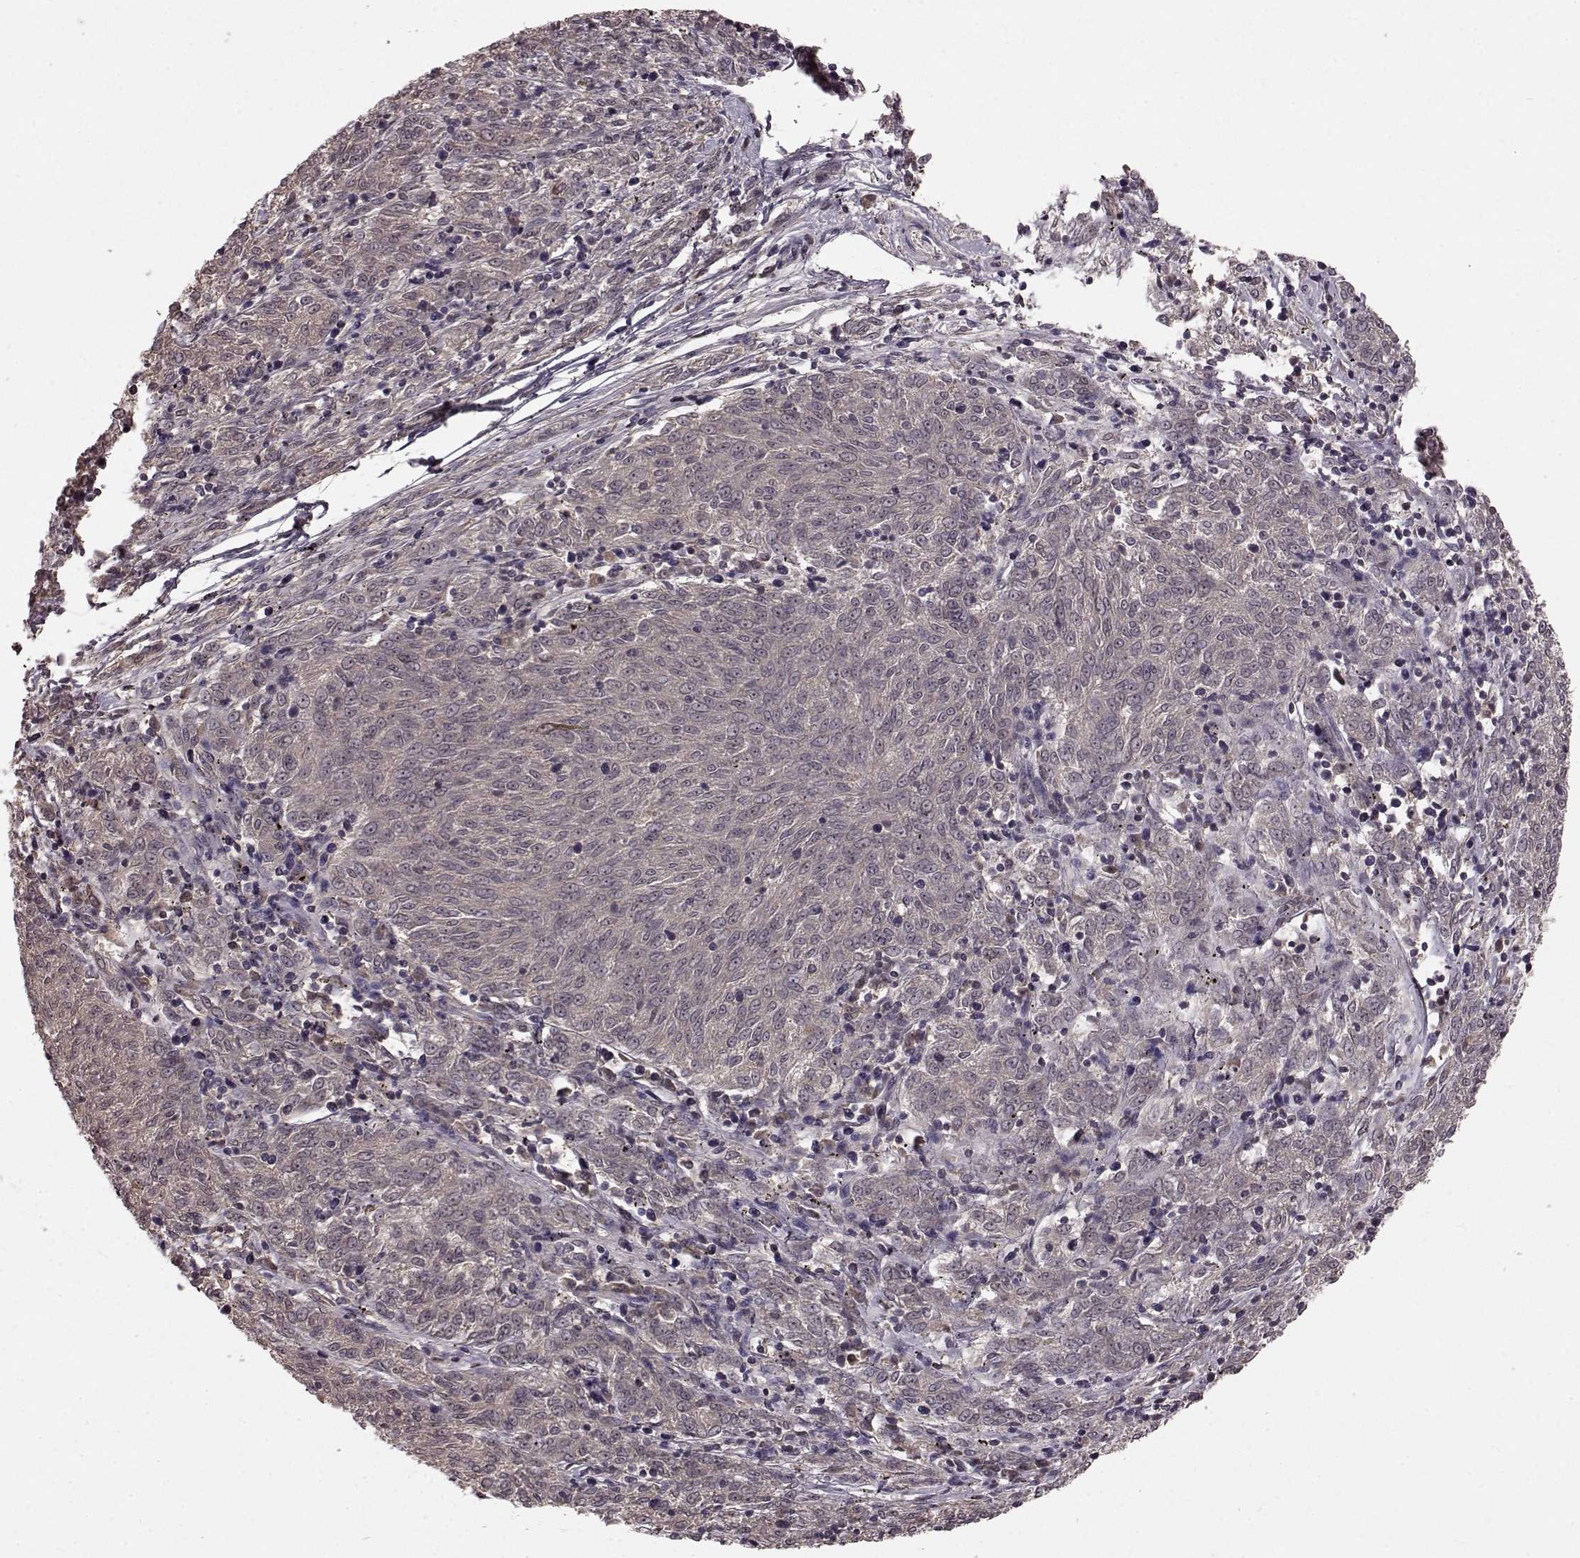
{"staining": {"intensity": "negative", "quantity": "none", "location": "none"}, "tissue": "melanoma", "cell_type": "Tumor cells", "image_type": "cancer", "snomed": [{"axis": "morphology", "description": "Malignant melanoma, NOS"}, {"axis": "topography", "description": "Skin"}], "caption": "Immunohistochemical staining of melanoma reveals no significant expression in tumor cells. (DAB immunohistochemistry visualized using brightfield microscopy, high magnification).", "gene": "SLC22A18", "patient": {"sex": "female", "age": 72}}